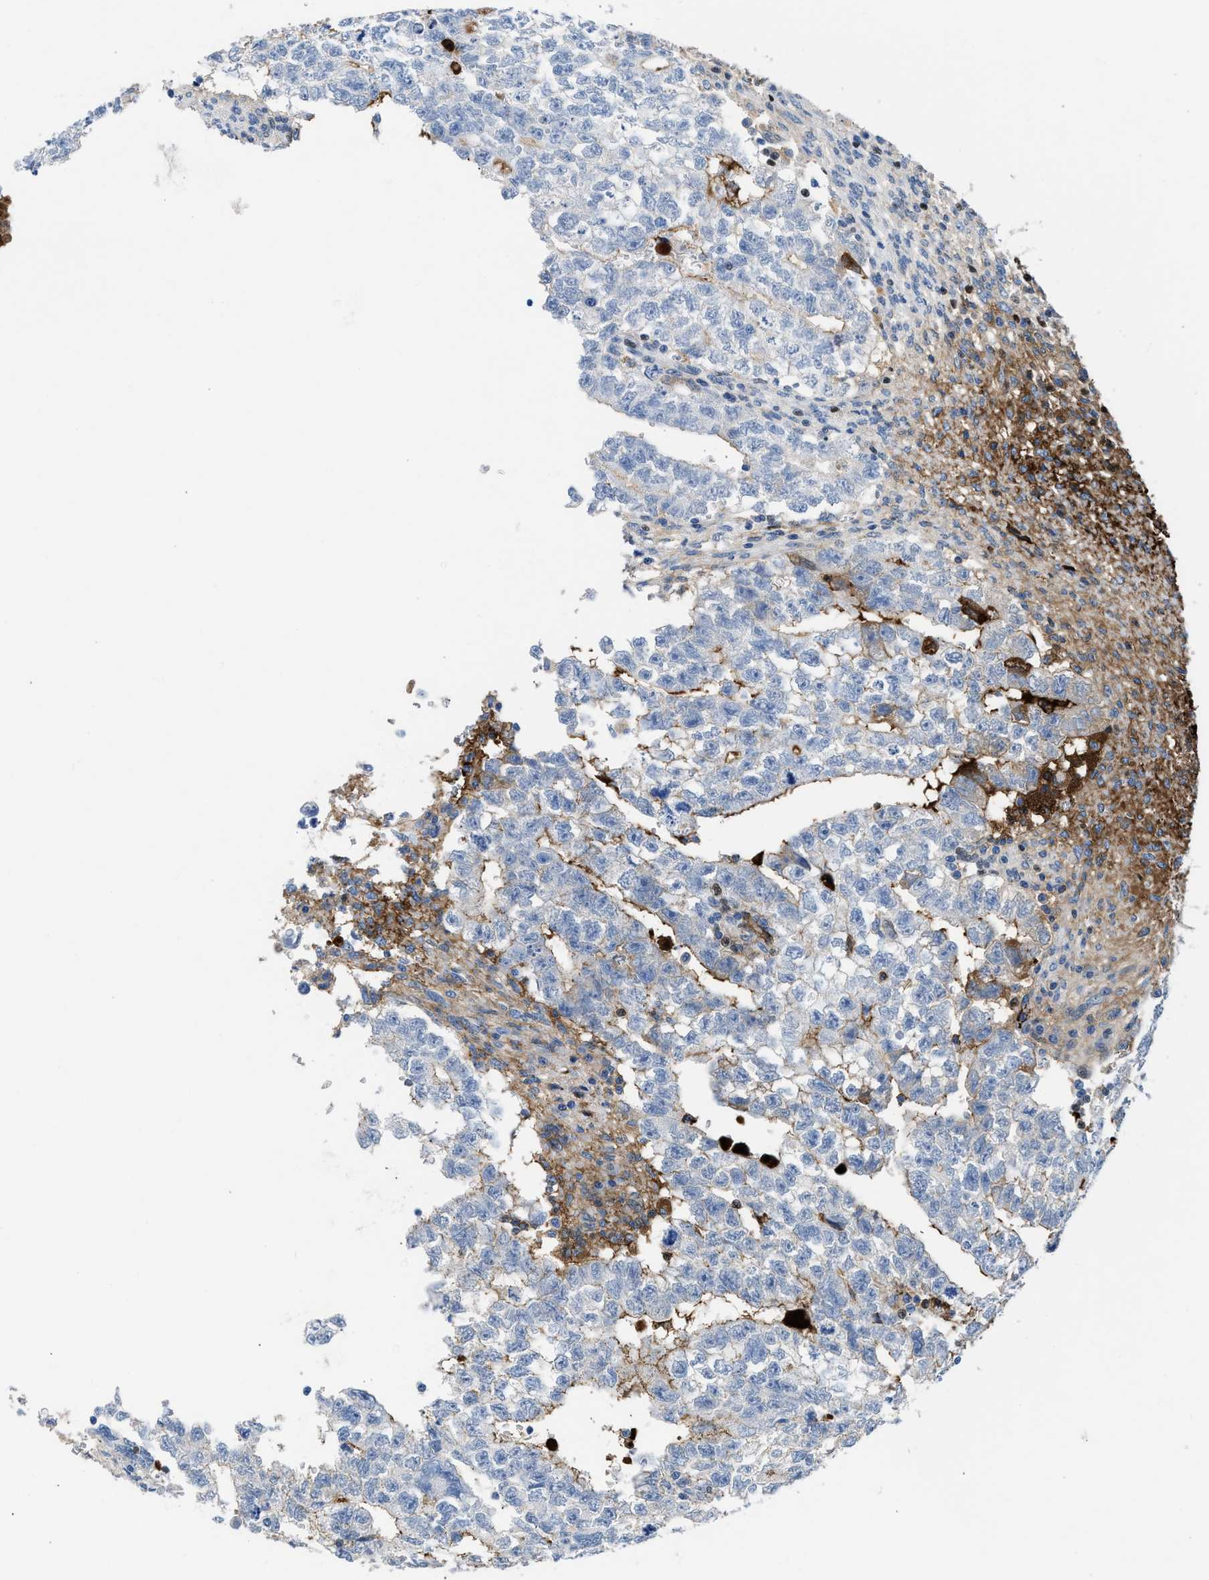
{"staining": {"intensity": "moderate", "quantity": "<25%", "location": "cytoplasmic/membranous"}, "tissue": "testis cancer", "cell_type": "Tumor cells", "image_type": "cancer", "snomed": [{"axis": "morphology", "description": "Seminoma, NOS"}, {"axis": "morphology", "description": "Carcinoma, Embryonal, NOS"}, {"axis": "topography", "description": "Testis"}], "caption": "Protein staining of testis cancer (seminoma) tissue shows moderate cytoplasmic/membranous positivity in approximately <25% of tumor cells. (DAB (3,3'-diaminobenzidine) = brown stain, brightfield microscopy at high magnification).", "gene": "LEF1", "patient": {"sex": "male", "age": 38}}